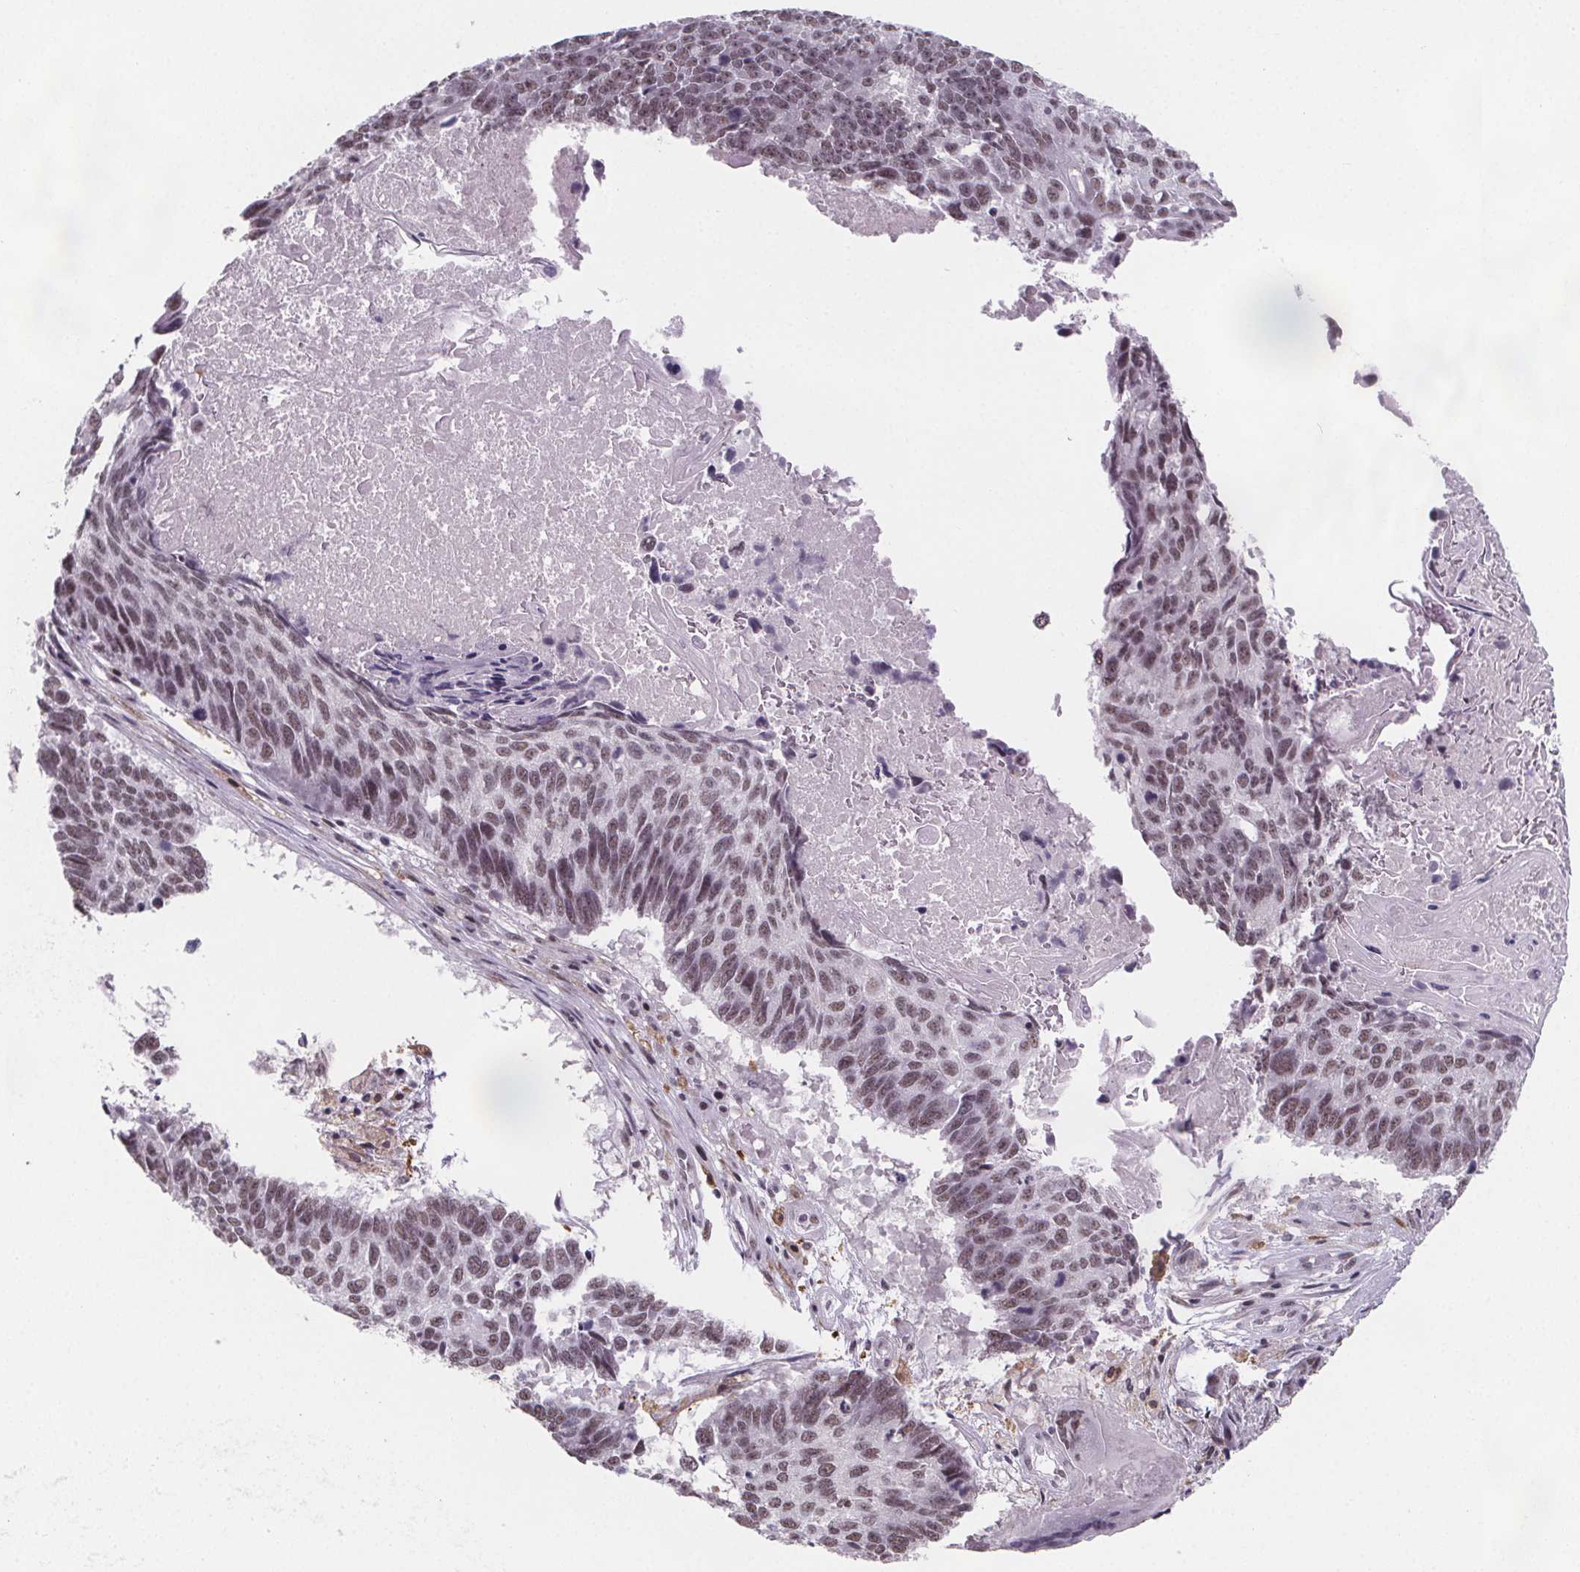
{"staining": {"intensity": "moderate", "quantity": ">75%", "location": "nuclear"}, "tissue": "lung cancer", "cell_type": "Tumor cells", "image_type": "cancer", "snomed": [{"axis": "morphology", "description": "Squamous cell carcinoma, NOS"}, {"axis": "topography", "description": "Lung"}], "caption": "High-power microscopy captured an immunohistochemistry image of lung squamous cell carcinoma, revealing moderate nuclear positivity in about >75% of tumor cells.", "gene": "ZNF572", "patient": {"sex": "male", "age": 73}}